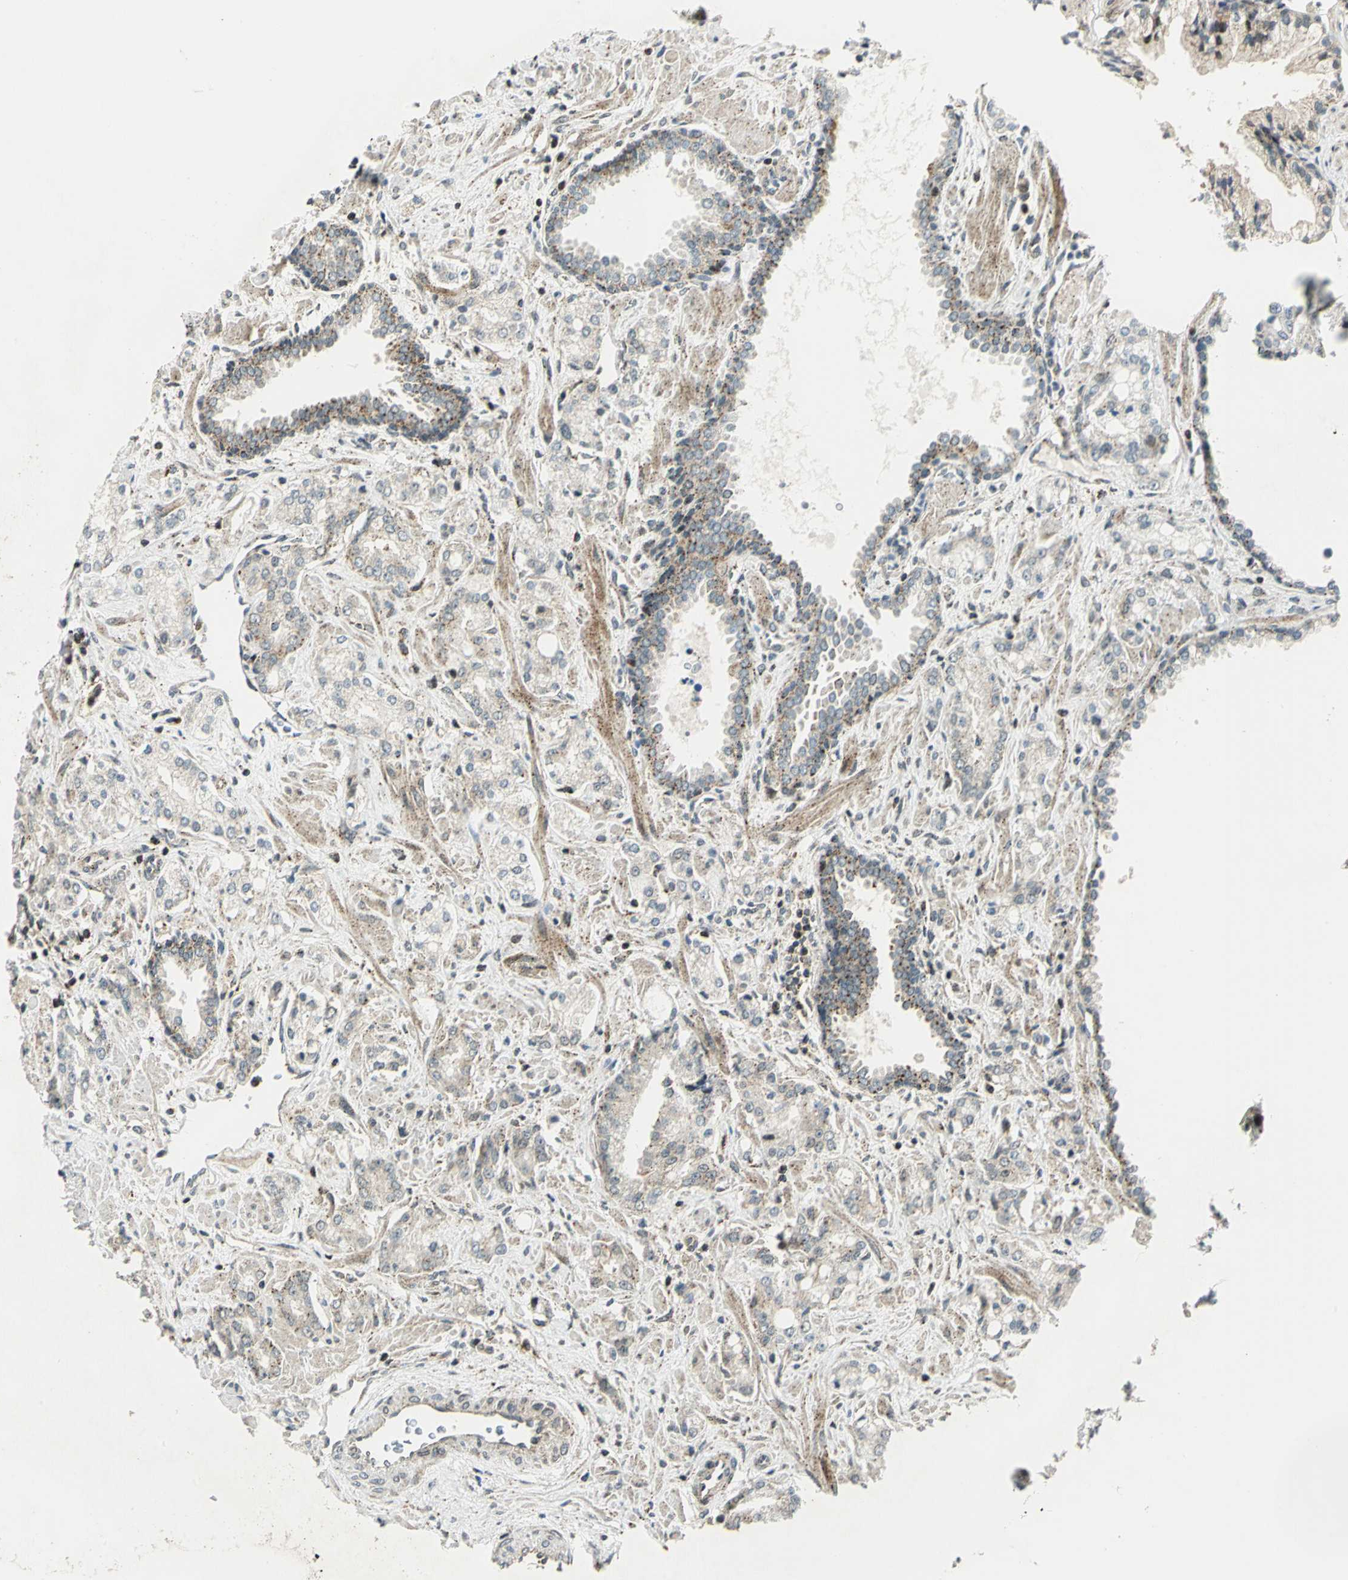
{"staining": {"intensity": "weak", "quantity": ">75%", "location": "cytoplasmic/membranous"}, "tissue": "prostate cancer", "cell_type": "Tumor cells", "image_type": "cancer", "snomed": [{"axis": "morphology", "description": "Adenocarcinoma, High grade"}, {"axis": "topography", "description": "Prostate"}], "caption": "Approximately >75% of tumor cells in human prostate cancer reveal weak cytoplasmic/membranous protein expression as visualized by brown immunohistochemical staining.", "gene": "ATP6V1A", "patient": {"sex": "male", "age": 67}}